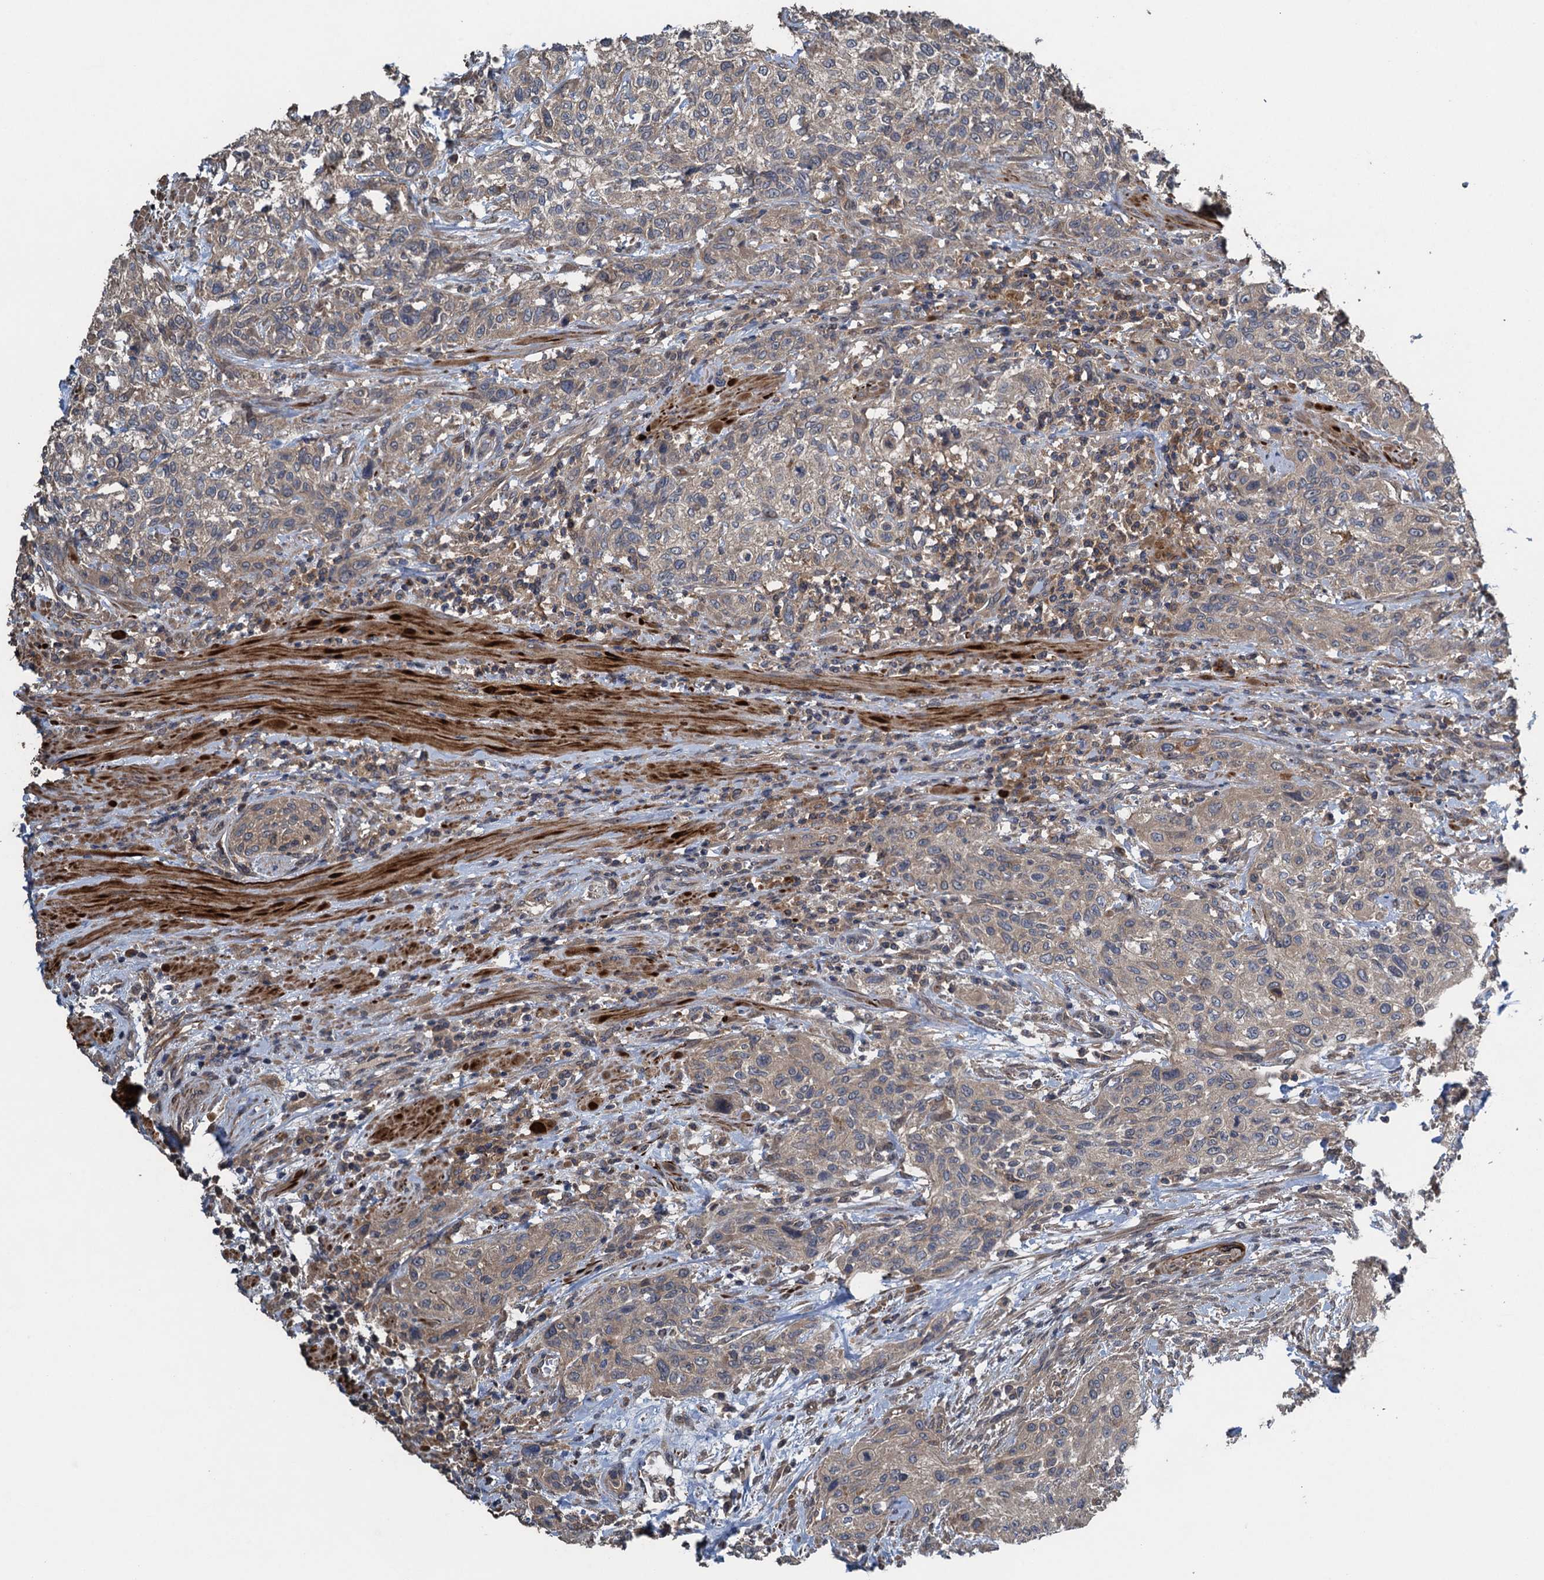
{"staining": {"intensity": "weak", "quantity": "<25%", "location": "cytoplasmic/membranous"}, "tissue": "urothelial cancer", "cell_type": "Tumor cells", "image_type": "cancer", "snomed": [{"axis": "morphology", "description": "Normal tissue, NOS"}, {"axis": "morphology", "description": "Urothelial carcinoma, NOS"}, {"axis": "topography", "description": "Urinary bladder"}, {"axis": "topography", "description": "Peripheral nerve tissue"}], "caption": "The photomicrograph shows no significant positivity in tumor cells of transitional cell carcinoma. (Stains: DAB immunohistochemistry with hematoxylin counter stain, Microscopy: brightfield microscopy at high magnification).", "gene": "CNTN5", "patient": {"sex": "male", "age": 35}}